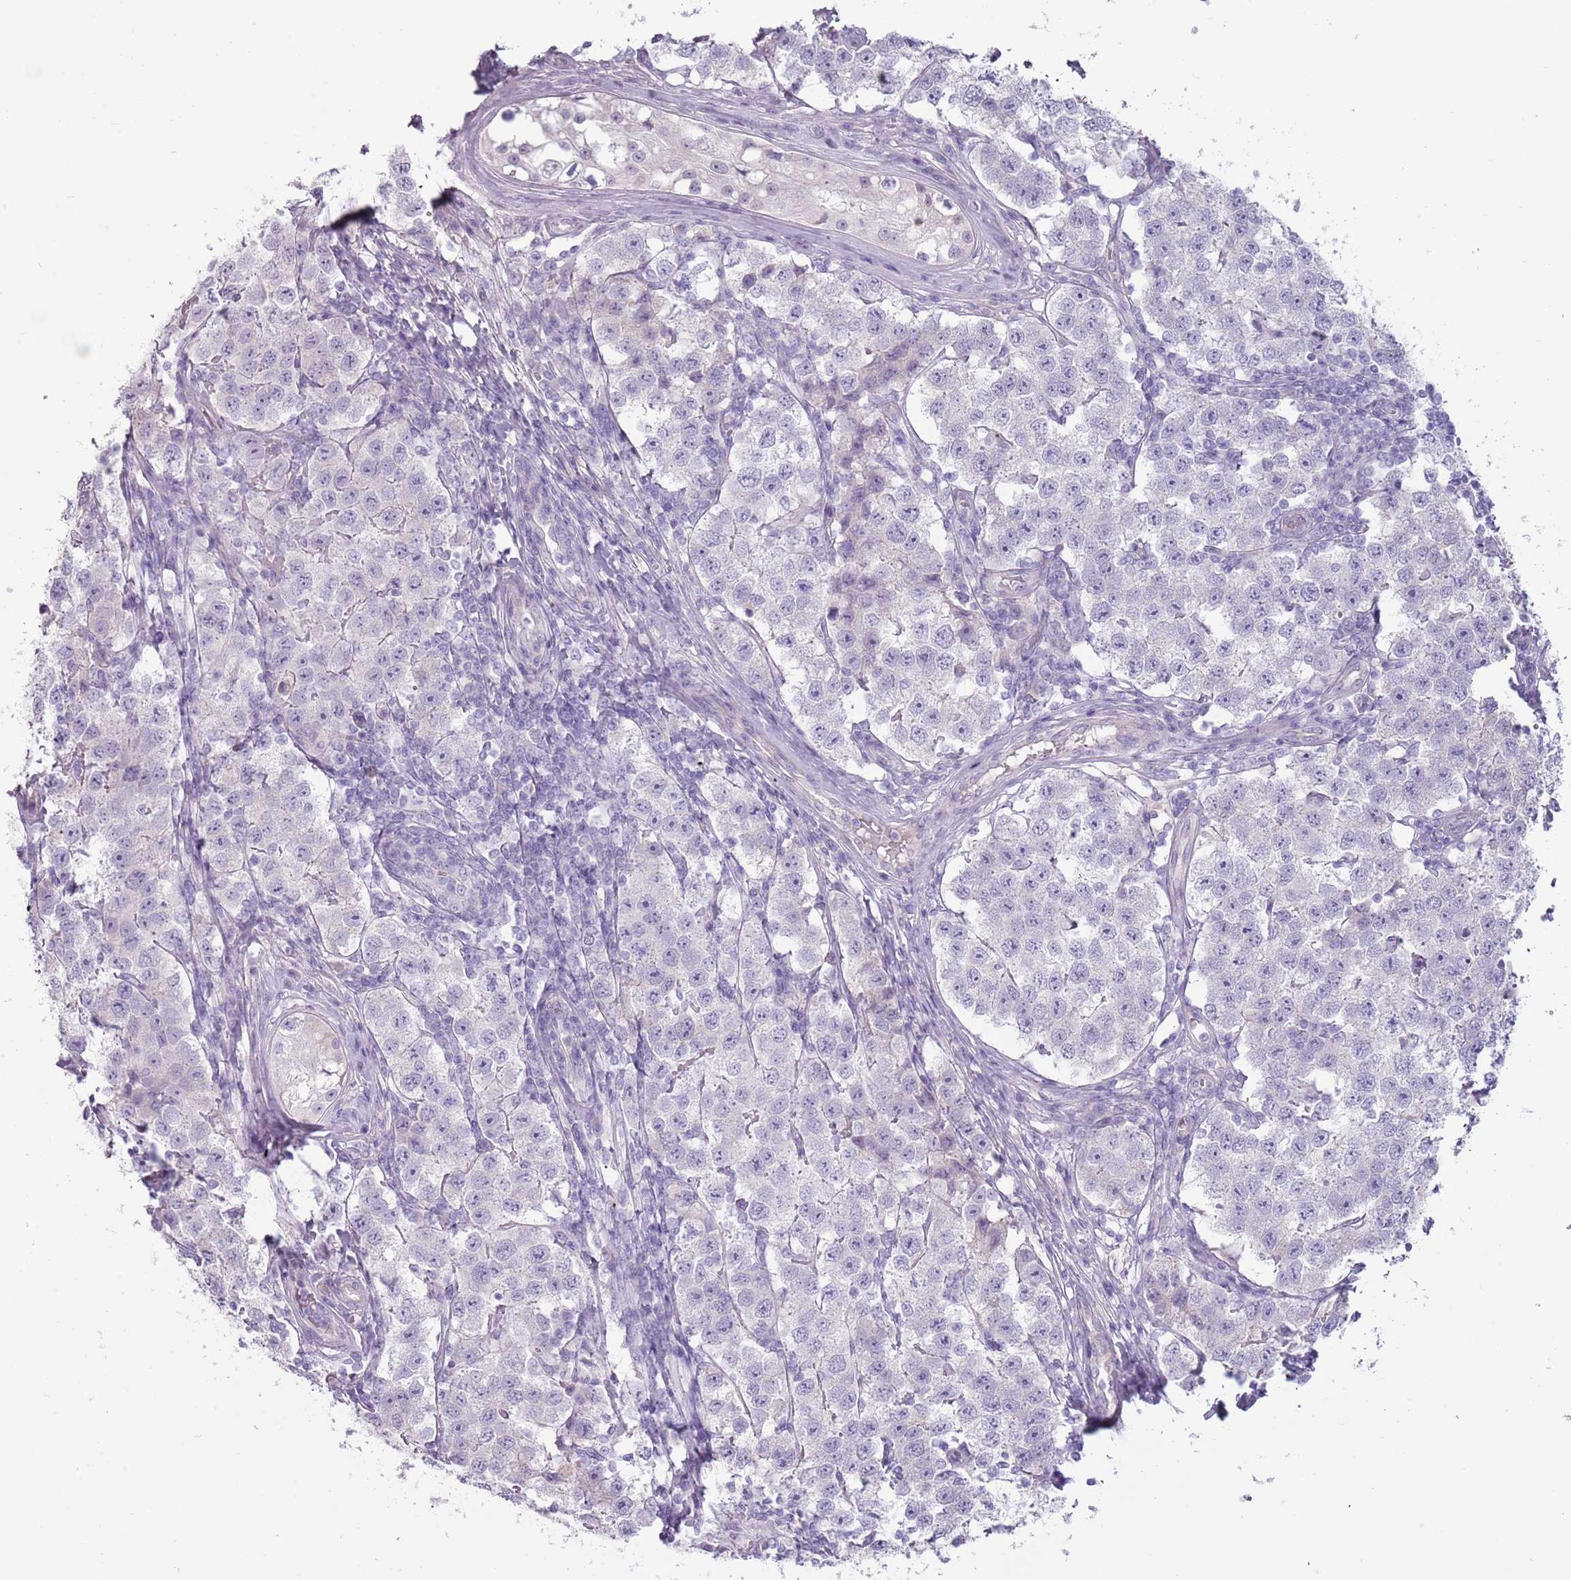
{"staining": {"intensity": "negative", "quantity": "none", "location": "none"}, "tissue": "testis cancer", "cell_type": "Tumor cells", "image_type": "cancer", "snomed": [{"axis": "morphology", "description": "Seminoma, NOS"}, {"axis": "topography", "description": "Testis"}], "caption": "The histopathology image reveals no staining of tumor cells in testis cancer. (DAB IHC, high magnification).", "gene": "RFX2", "patient": {"sex": "male", "age": 34}}